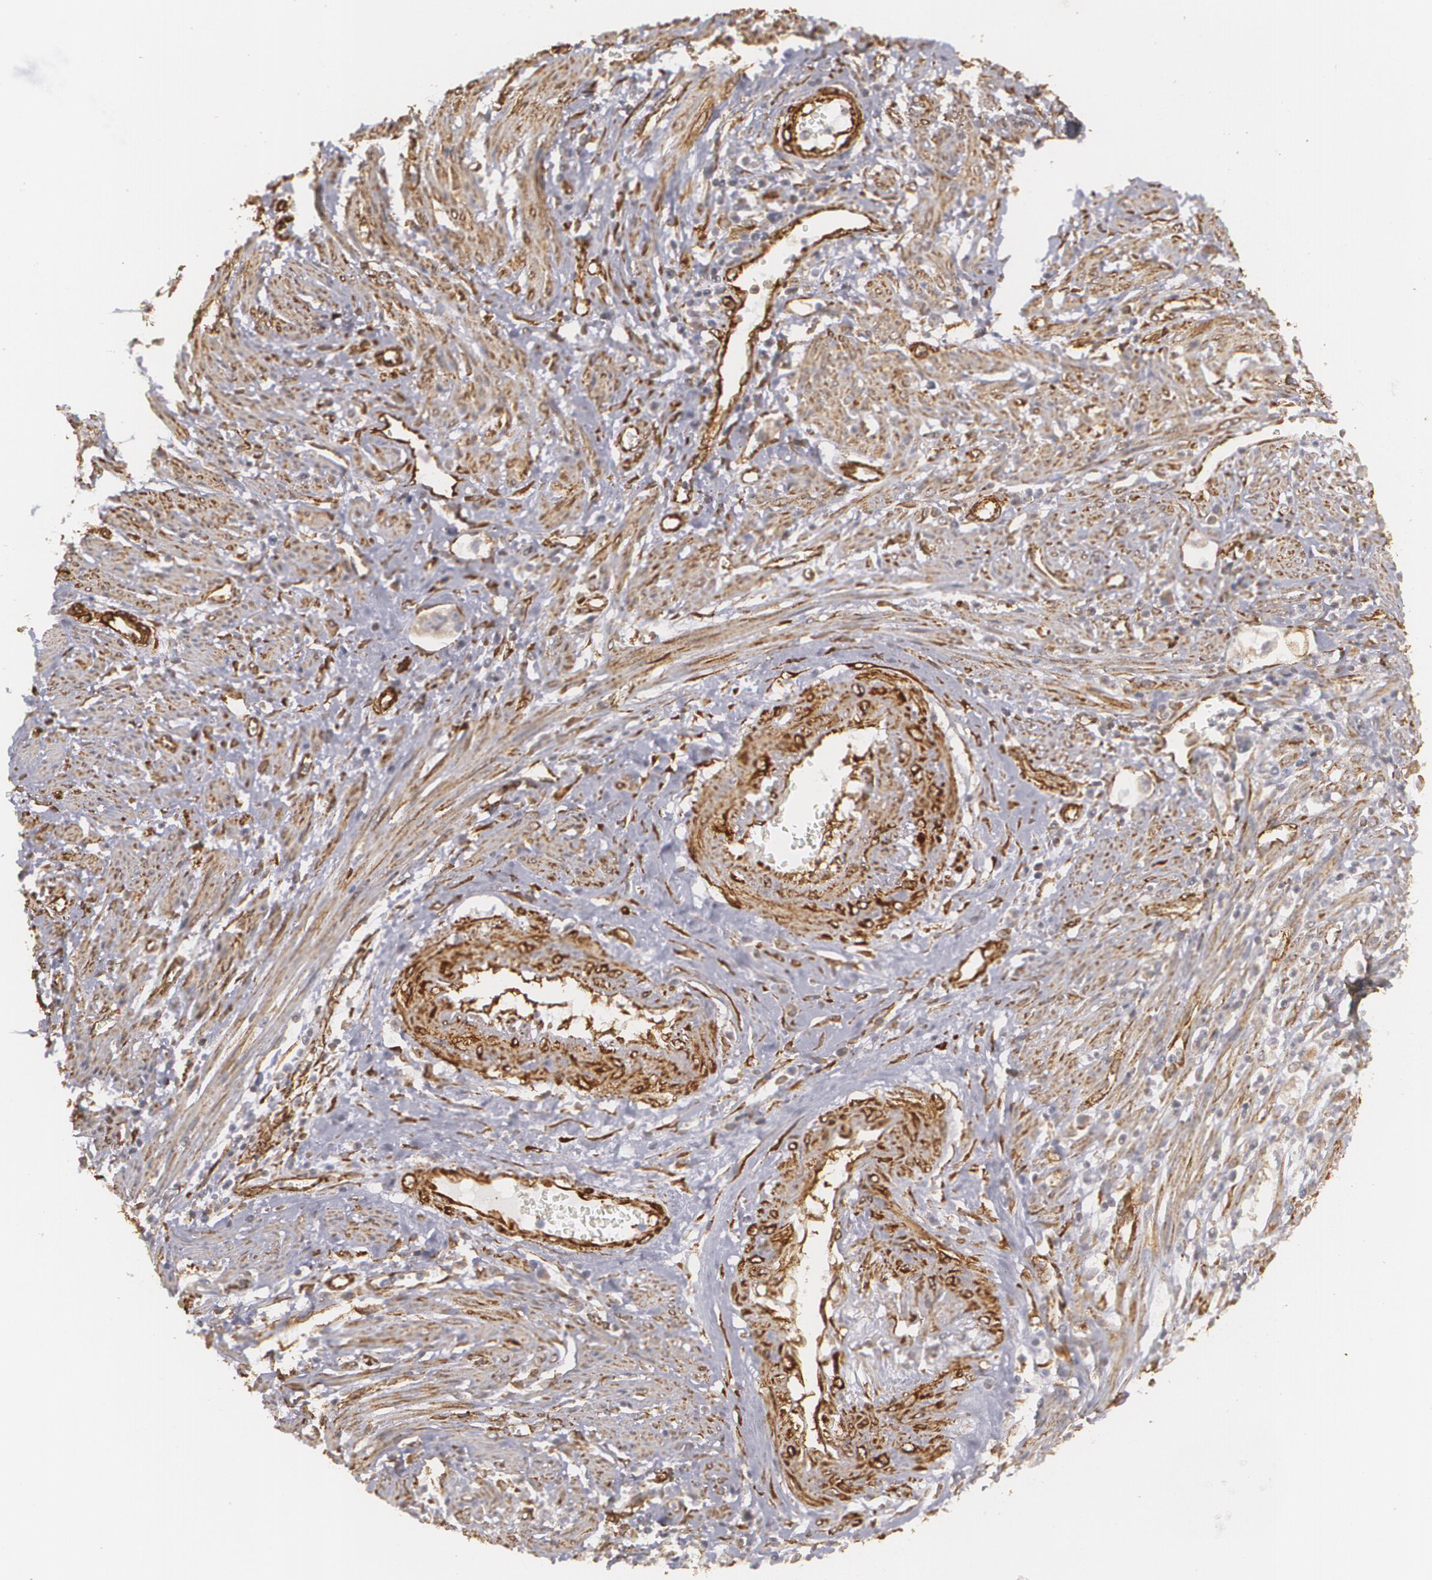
{"staining": {"intensity": "weak", "quantity": ">75%", "location": "cytoplasmic/membranous"}, "tissue": "endometrial cancer", "cell_type": "Tumor cells", "image_type": "cancer", "snomed": [{"axis": "morphology", "description": "Adenocarcinoma, NOS"}, {"axis": "topography", "description": "Endometrium"}], "caption": "This photomicrograph displays immunohistochemistry (IHC) staining of human adenocarcinoma (endometrial), with low weak cytoplasmic/membranous staining in about >75% of tumor cells.", "gene": "CYB5R3", "patient": {"sex": "female", "age": 75}}